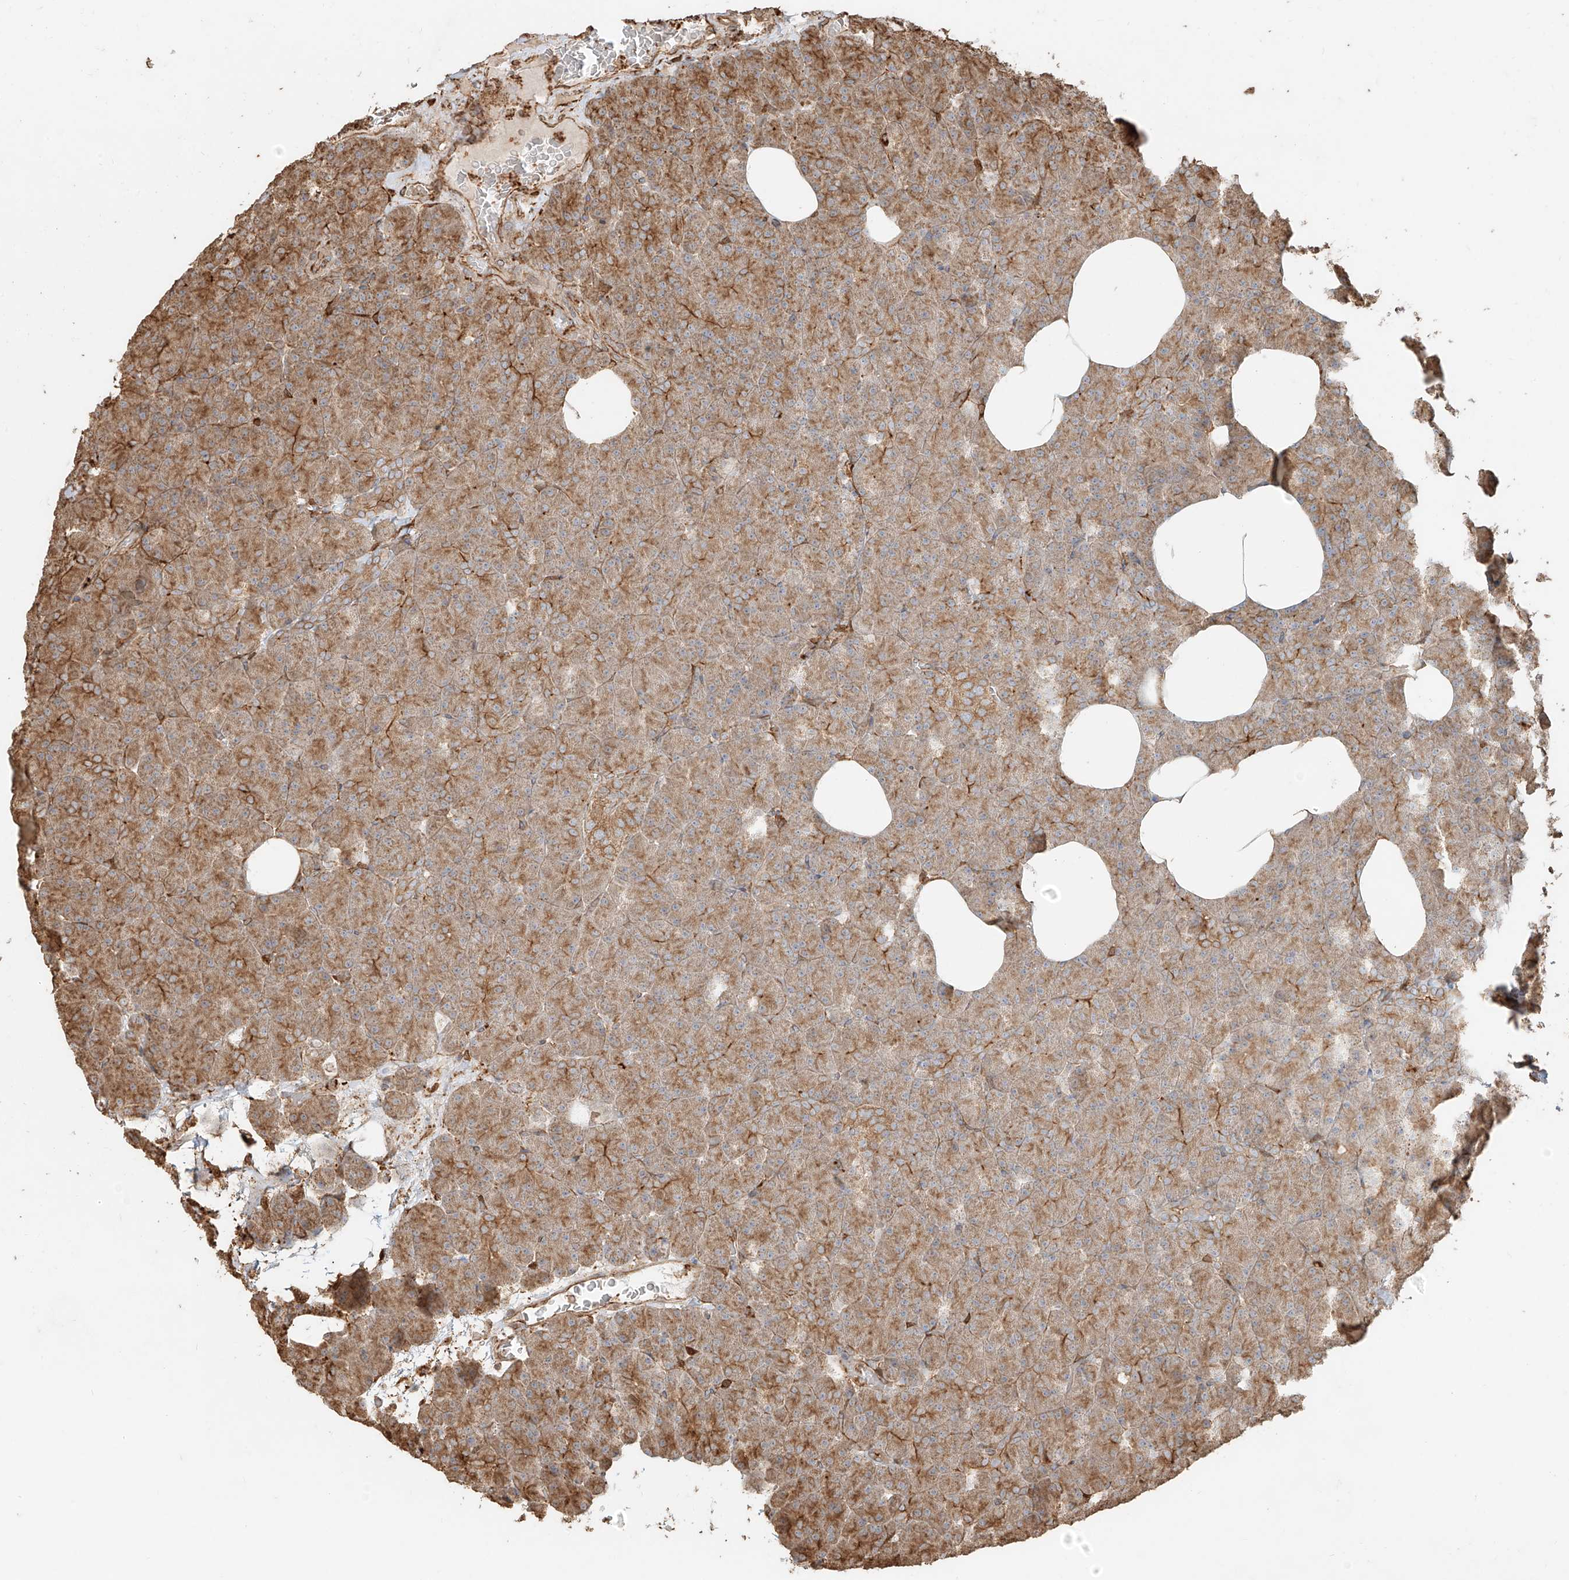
{"staining": {"intensity": "moderate", "quantity": ">75%", "location": "cytoplasmic/membranous"}, "tissue": "pancreas", "cell_type": "Exocrine glandular cells", "image_type": "normal", "snomed": [{"axis": "morphology", "description": "Normal tissue, NOS"}, {"axis": "morphology", "description": "Carcinoid, malignant, NOS"}, {"axis": "topography", "description": "Pancreas"}], "caption": "Immunohistochemistry image of normal pancreas: pancreas stained using immunohistochemistry (IHC) displays medium levels of moderate protein expression localized specifically in the cytoplasmic/membranous of exocrine glandular cells, appearing as a cytoplasmic/membranous brown color.", "gene": "EFNB1", "patient": {"sex": "female", "age": 35}}